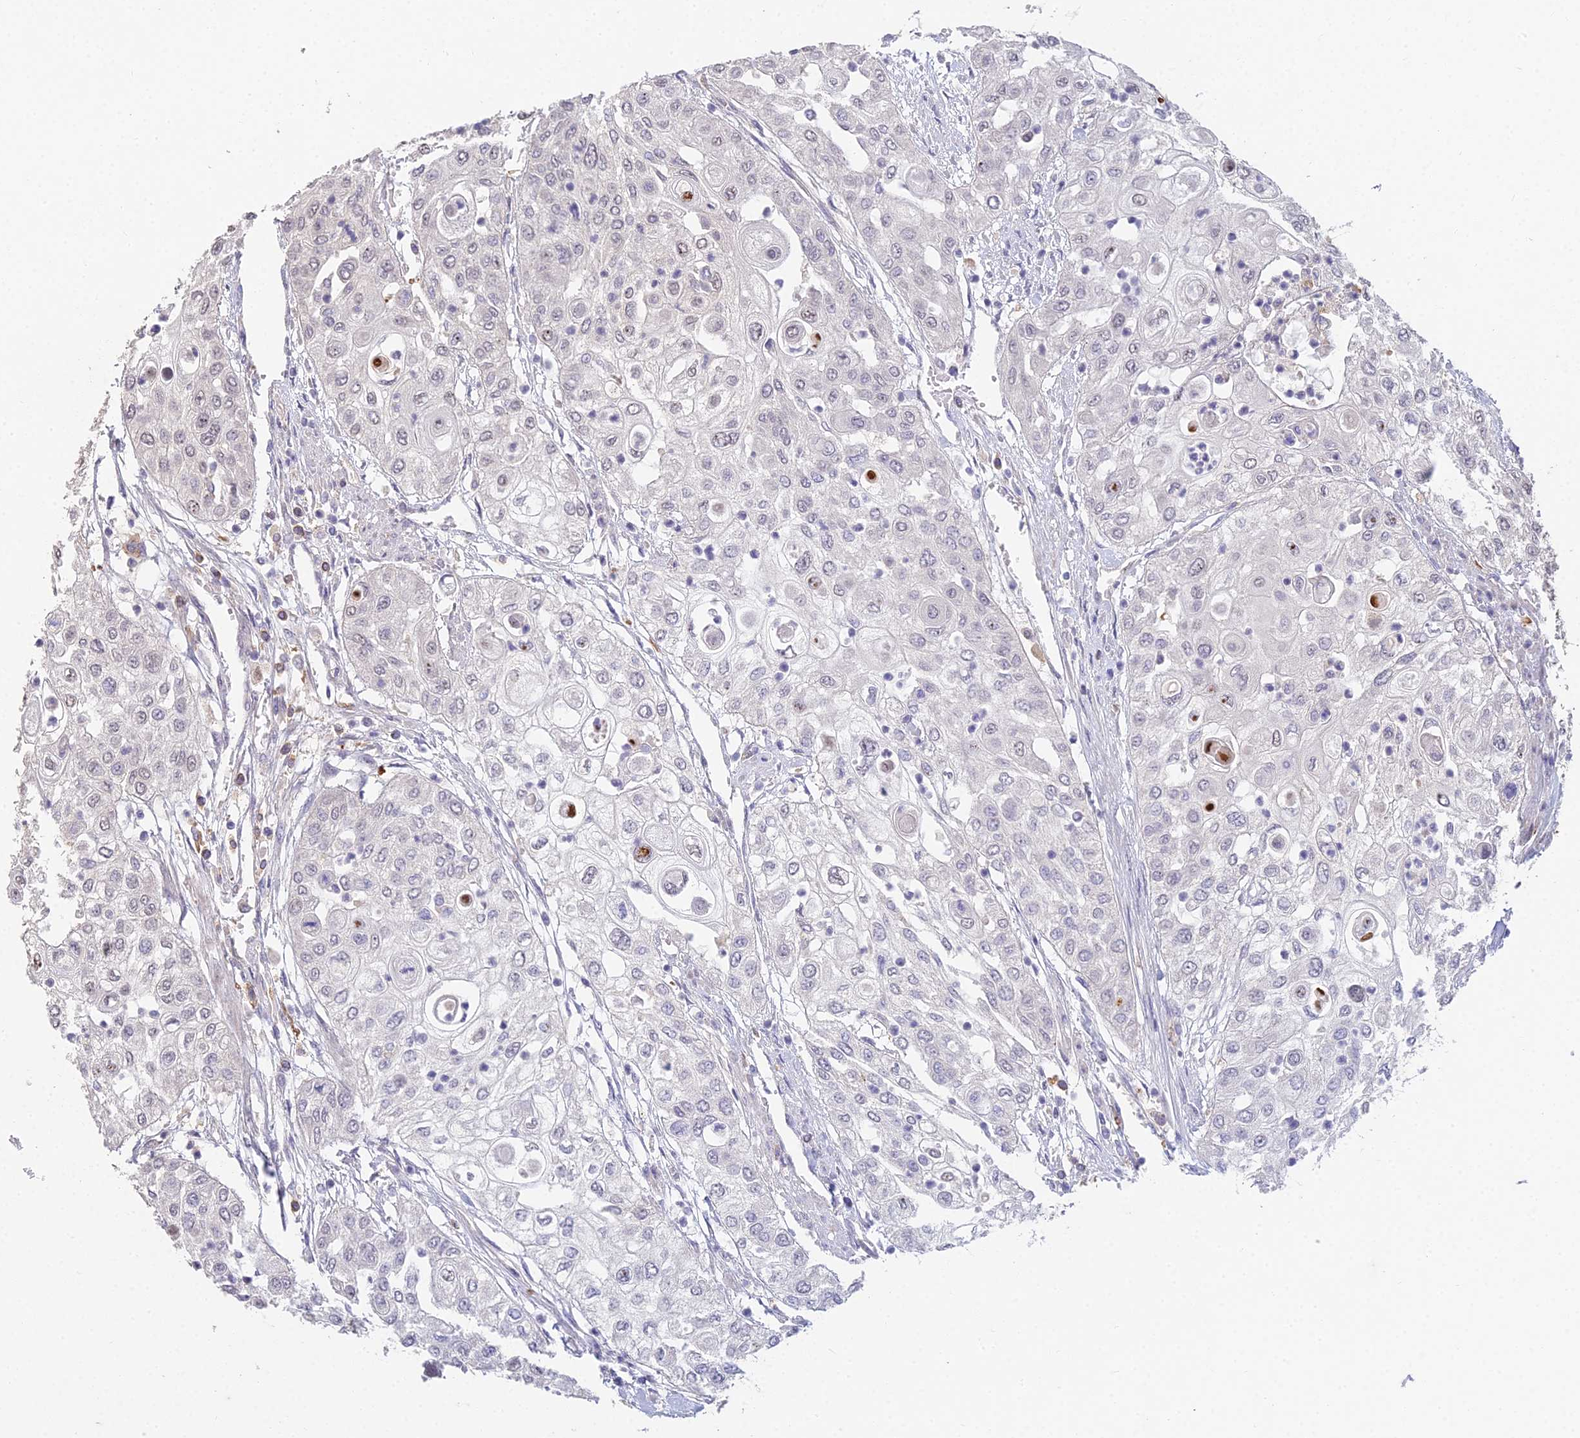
{"staining": {"intensity": "weak", "quantity": "25%-75%", "location": "nuclear"}, "tissue": "urothelial cancer", "cell_type": "Tumor cells", "image_type": "cancer", "snomed": [{"axis": "morphology", "description": "Urothelial carcinoma, High grade"}, {"axis": "topography", "description": "Urinary bladder"}], "caption": "Brown immunohistochemical staining in human high-grade urothelial carcinoma displays weak nuclear positivity in about 25%-75% of tumor cells.", "gene": "ABHD17A", "patient": {"sex": "female", "age": 79}}